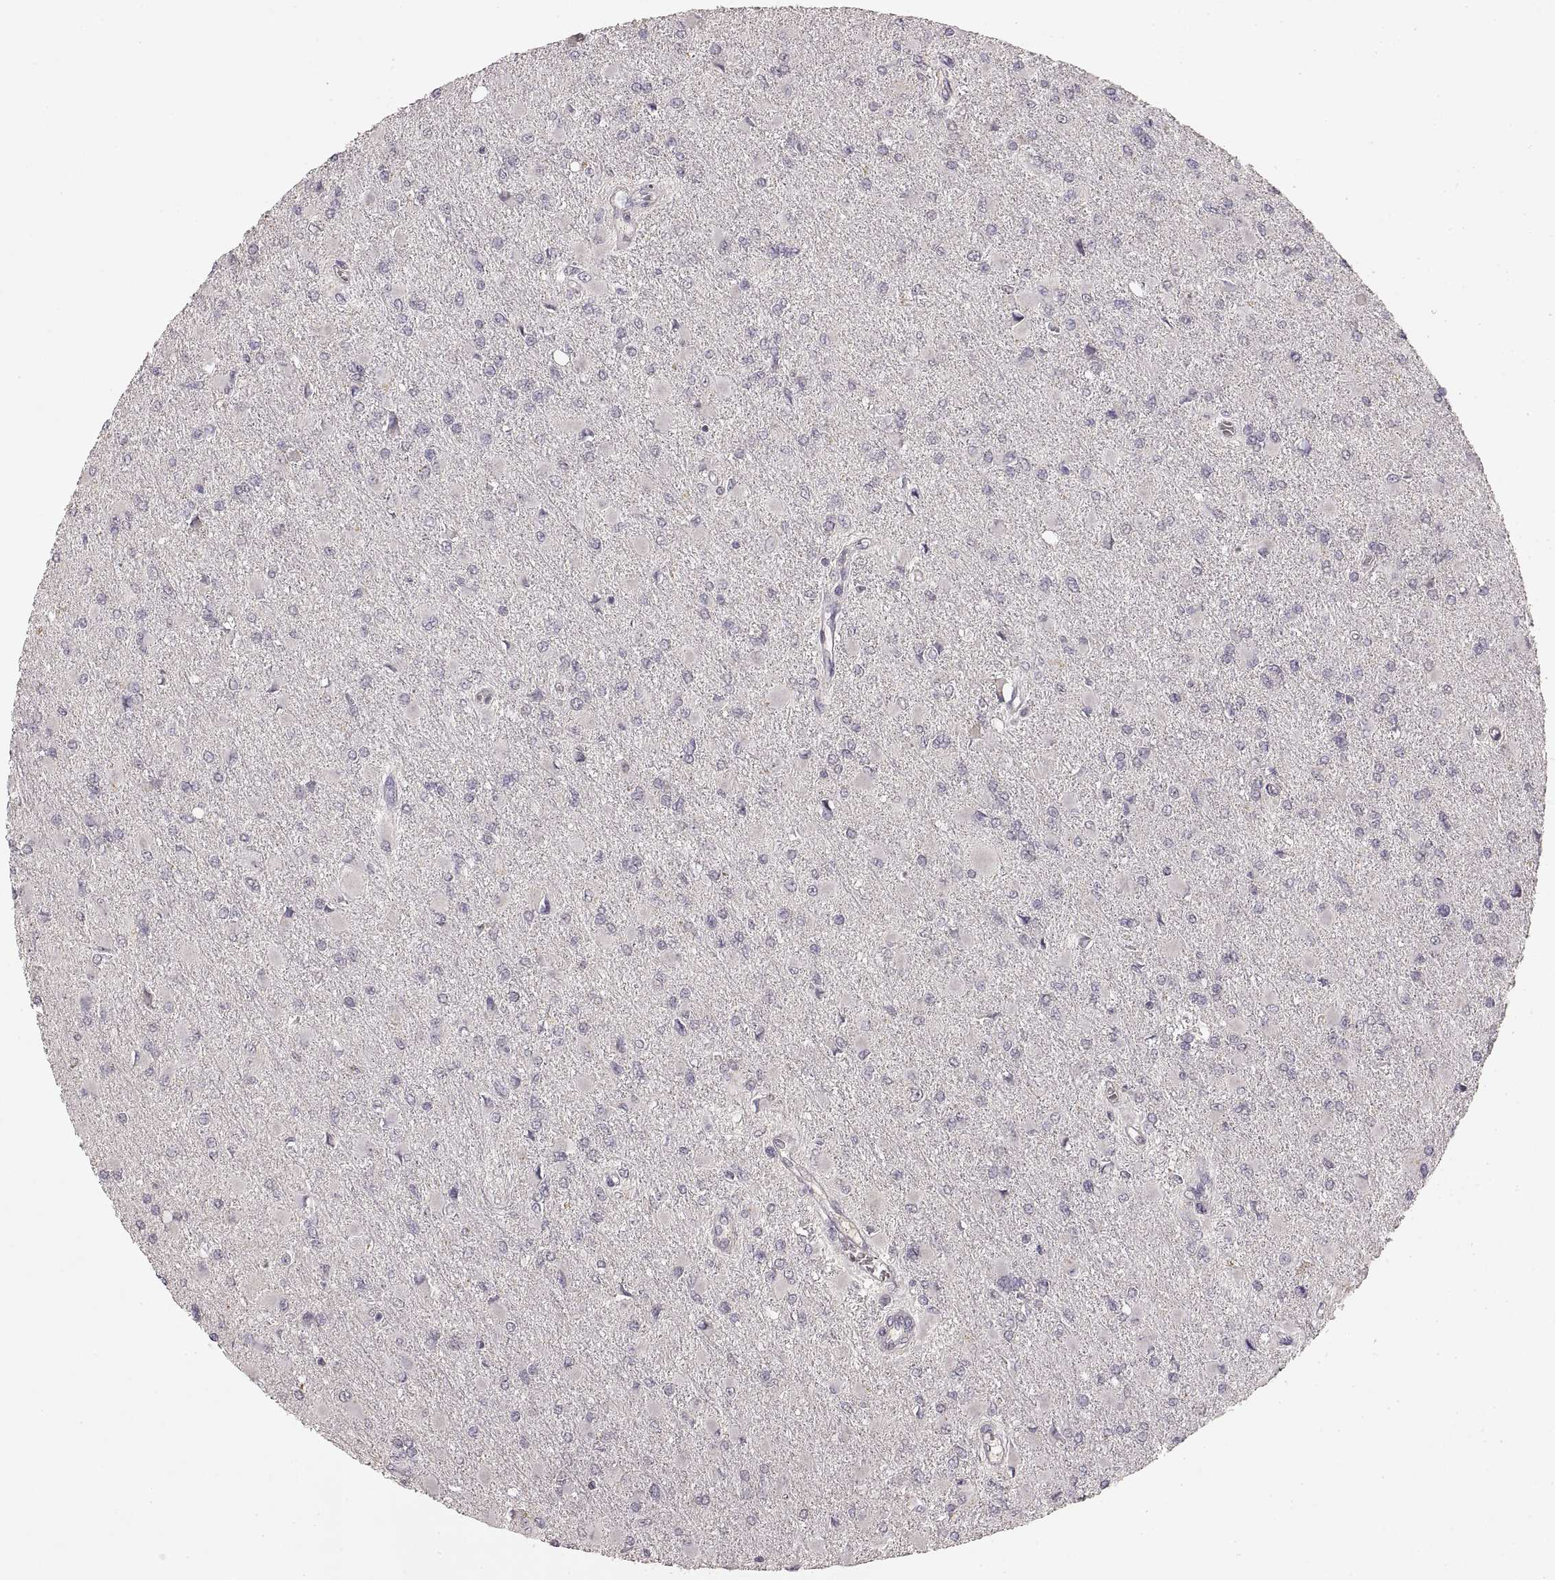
{"staining": {"intensity": "negative", "quantity": "none", "location": "none"}, "tissue": "glioma", "cell_type": "Tumor cells", "image_type": "cancer", "snomed": [{"axis": "morphology", "description": "Glioma, malignant, High grade"}, {"axis": "topography", "description": "Cerebral cortex"}], "caption": "Immunohistochemistry (IHC) micrograph of human glioma stained for a protein (brown), which displays no staining in tumor cells. The staining was performed using DAB to visualize the protein expression in brown, while the nuclei were stained in blue with hematoxylin (Magnification: 20x).", "gene": "LAMC2", "patient": {"sex": "female", "age": 36}}